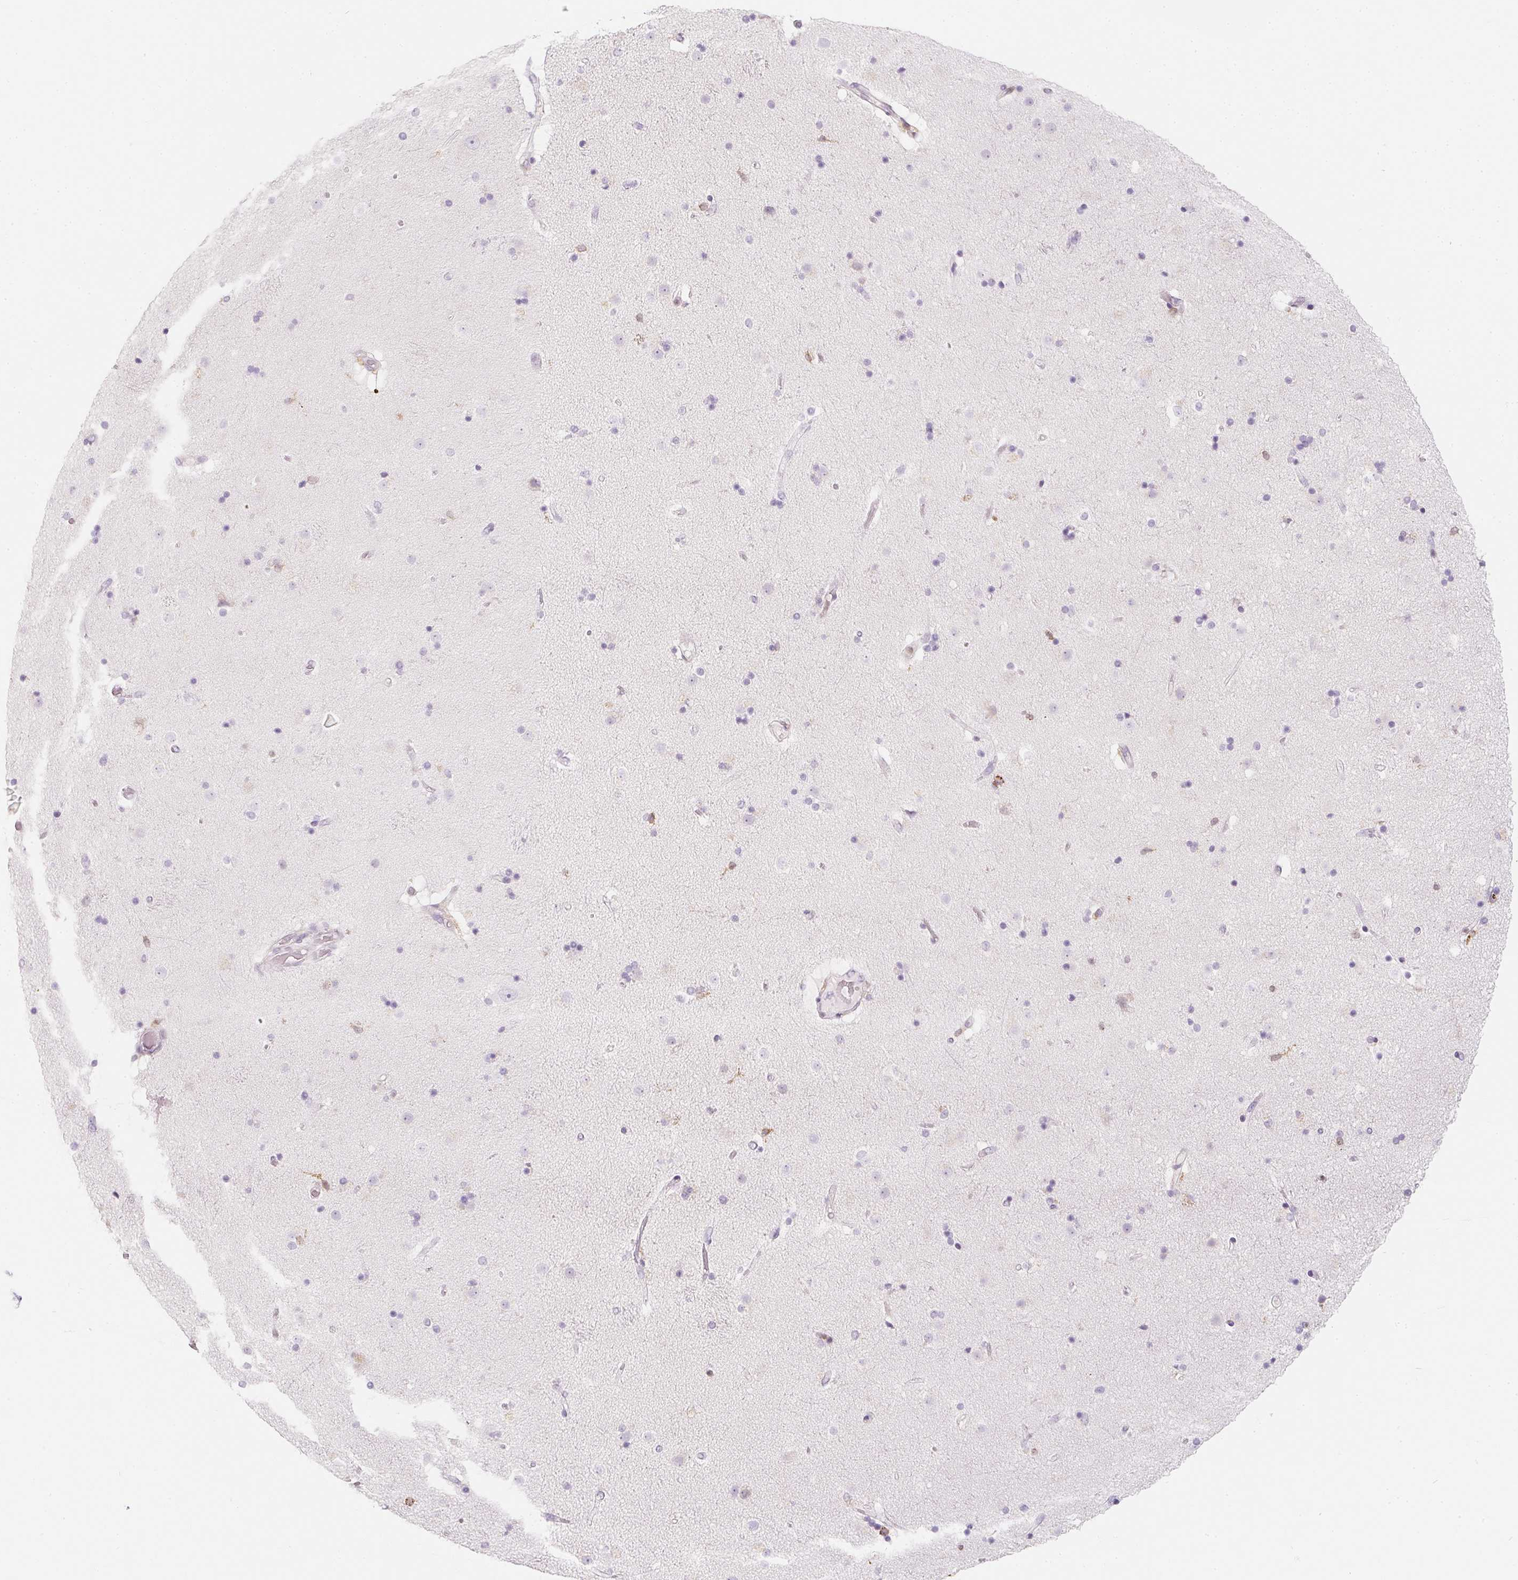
{"staining": {"intensity": "negative", "quantity": "none", "location": "none"}, "tissue": "caudate", "cell_type": "Glial cells", "image_type": "normal", "snomed": [{"axis": "morphology", "description": "Normal tissue, NOS"}, {"axis": "topography", "description": "Lateral ventricle wall"}], "caption": "This is an IHC micrograph of benign human caudate. There is no positivity in glial cells.", "gene": "SOAT1", "patient": {"sex": "female", "age": 71}}